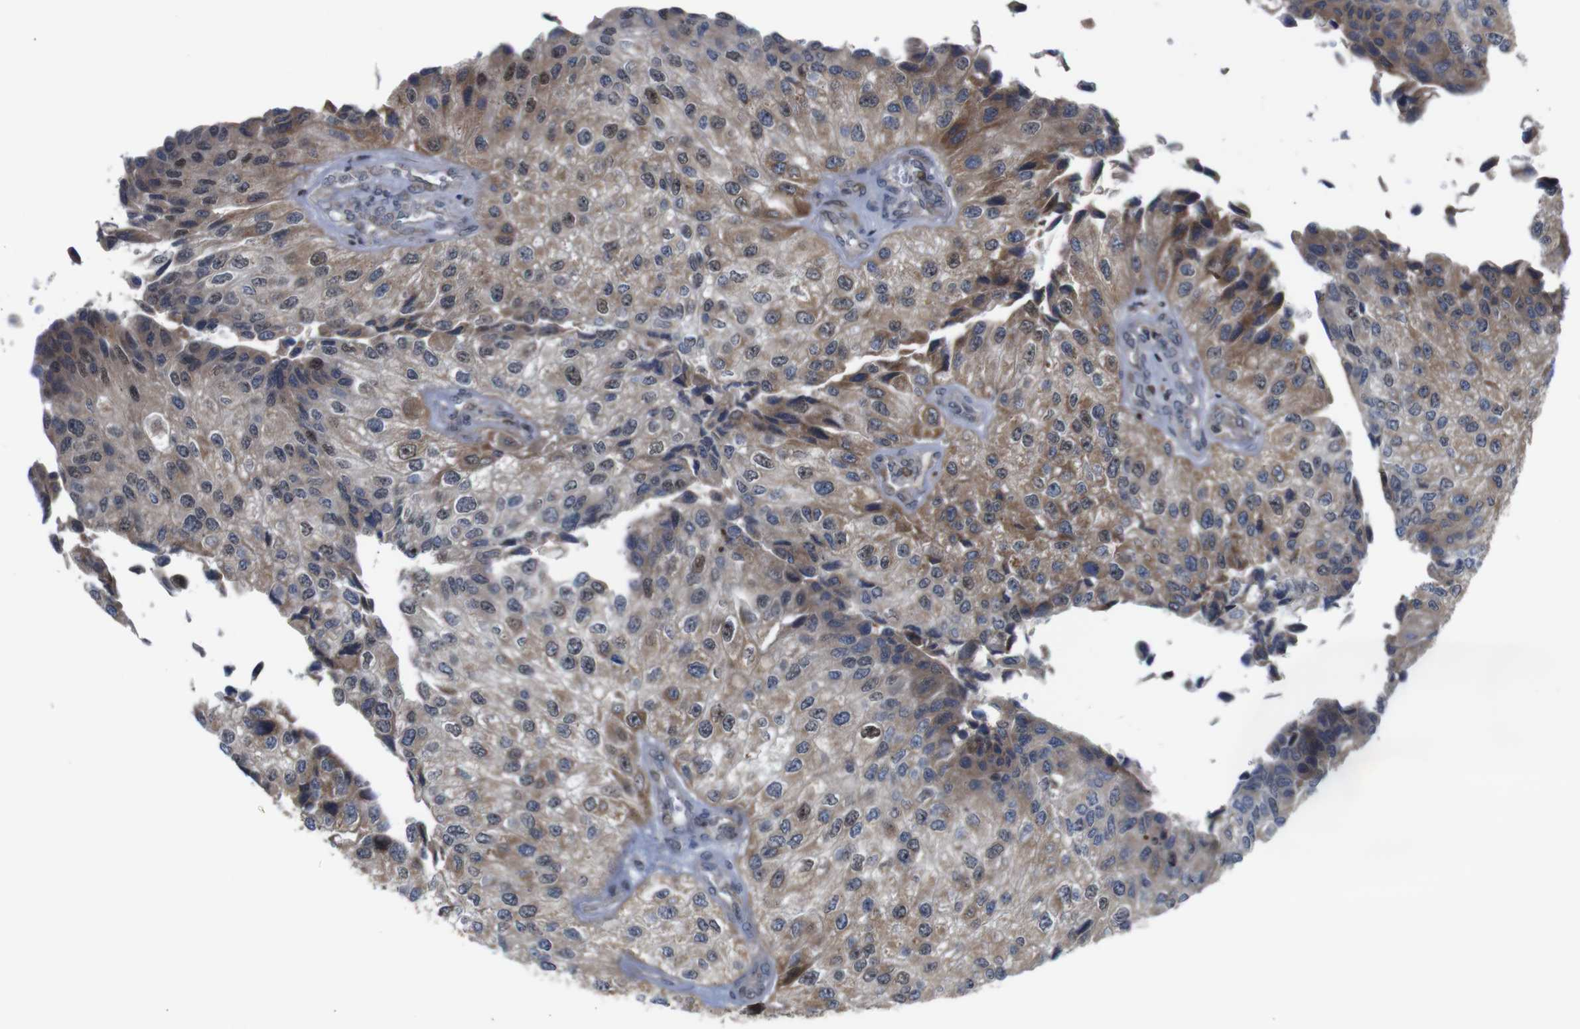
{"staining": {"intensity": "weak", "quantity": ">75%", "location": "cytoplasmic/membranous"}, "tissue": "urothelial cancer", "cell_type": "Tumor cells", "image_type": "cancer", "snomed": [{"axis": "morphology", "description": "Urothelial carcinoma, High grade"}, {"axis": "topography", "description": "Kidney"}, {"axis": "topography", "description": "Urinary bladder"}], "caption": "Protein analysis of urothelial carcinoma (high-grade) tissue shows weak cytoplasmic/membranous expression in approximately >75% of tumor cells.", "gene": "PTPN1", "patient": {"sex": "male", "age": 77}}